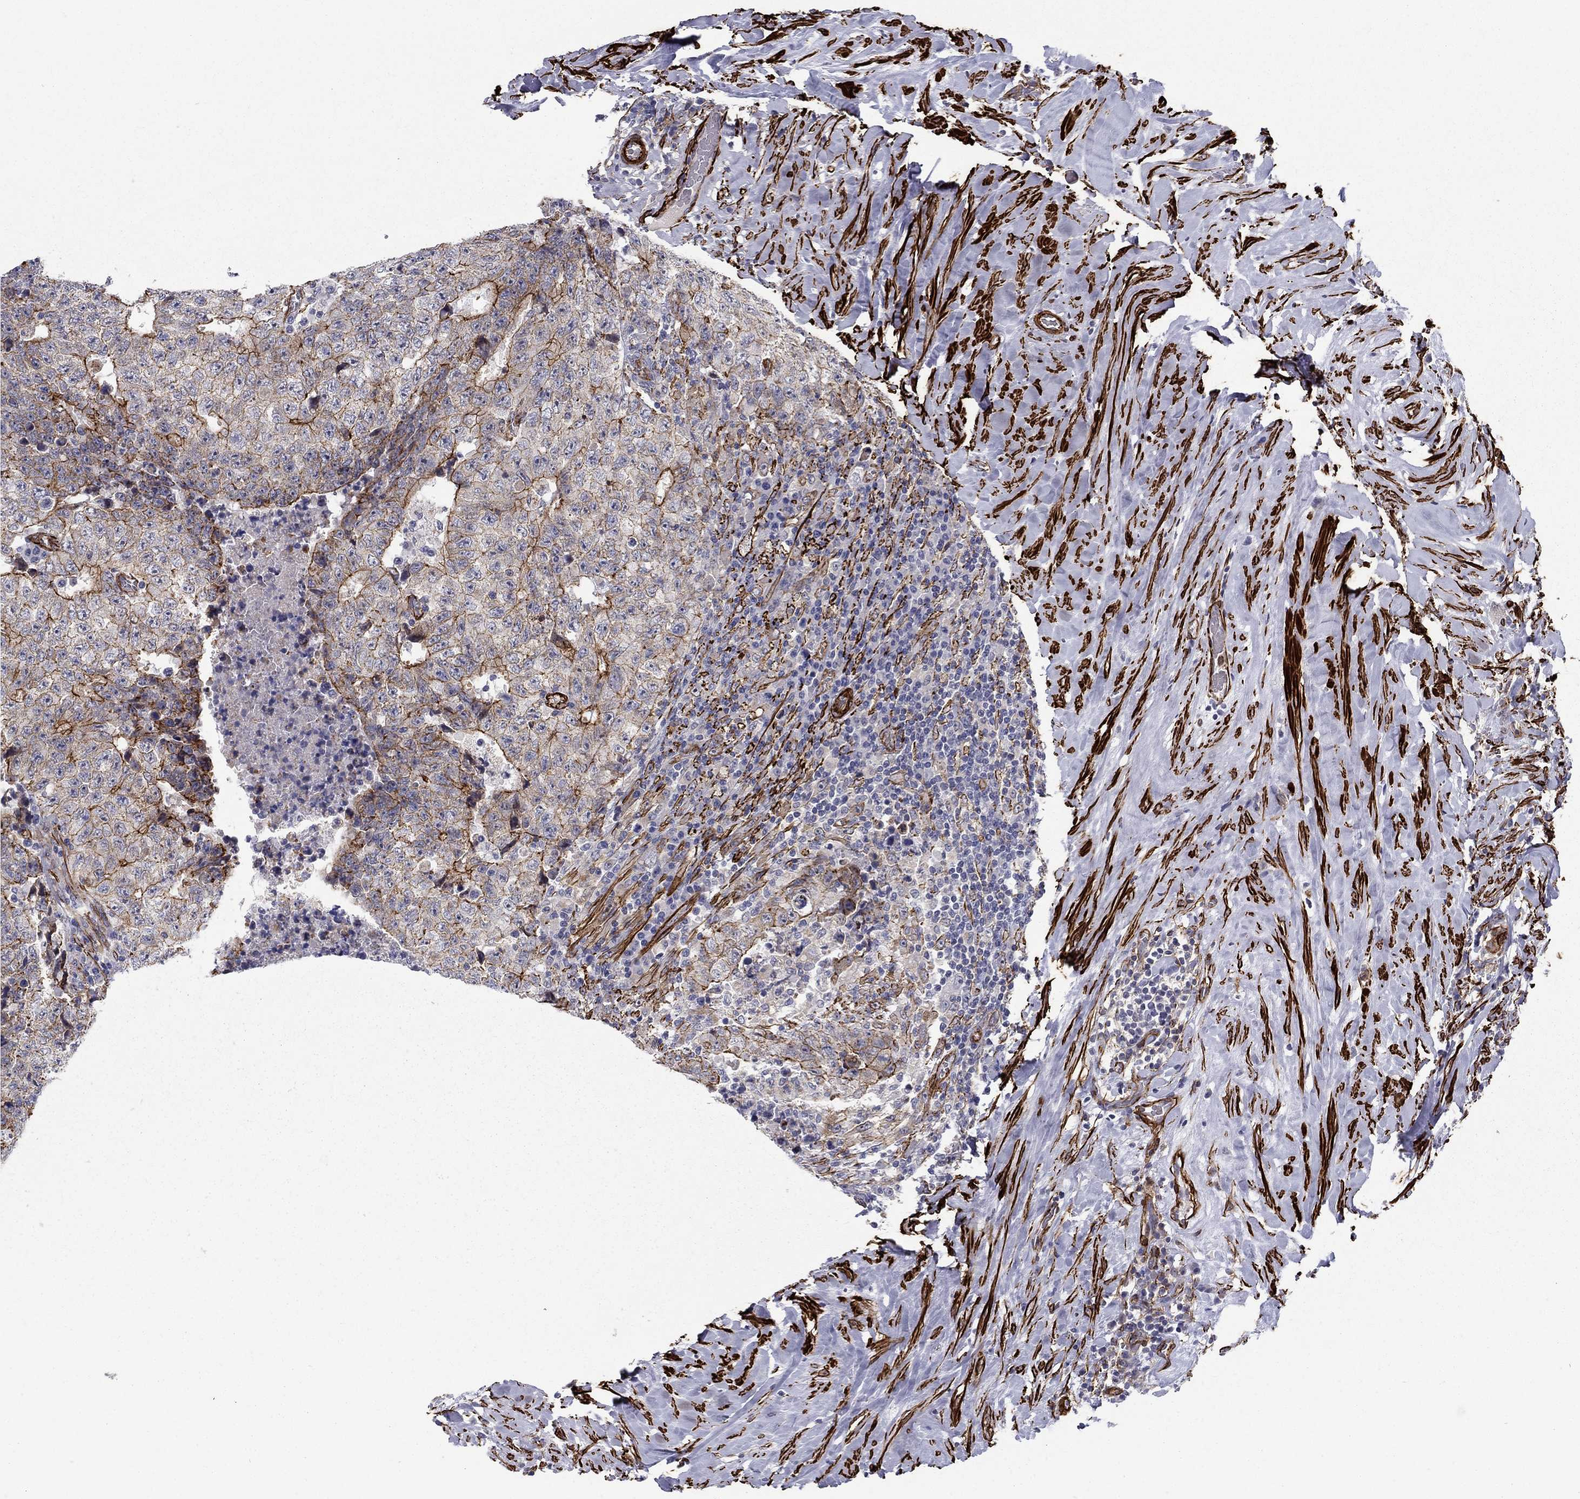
{"staining": {"intensity": "strong", "quantity": "<25%", "location": "cytoplasmic/membranous"}, "tissue": "testis cancer", "cell_type": "Tumor cells", "image_type": "cancer", "snomed": [{"axis": "morphology", "description": "Necrosis, NOS"}, {"axis": "morphology", "description": "Carcinoma, Embryonal, NOS"}, {"axis": "topography", "description": "Testis"}], "caption": "The micrograph displays staining of testis cancer (embryonal carcinoma), revealing strong cytoplasmic/membranous protein staining (brown color) within tumor cells. The protein is stained brown, and the nuclei are stained in blue (DAB IHC with brightfield microscopy, high magnification).", "gene": "KRBA1", "patient": {"sex": "male", "age": 19}}